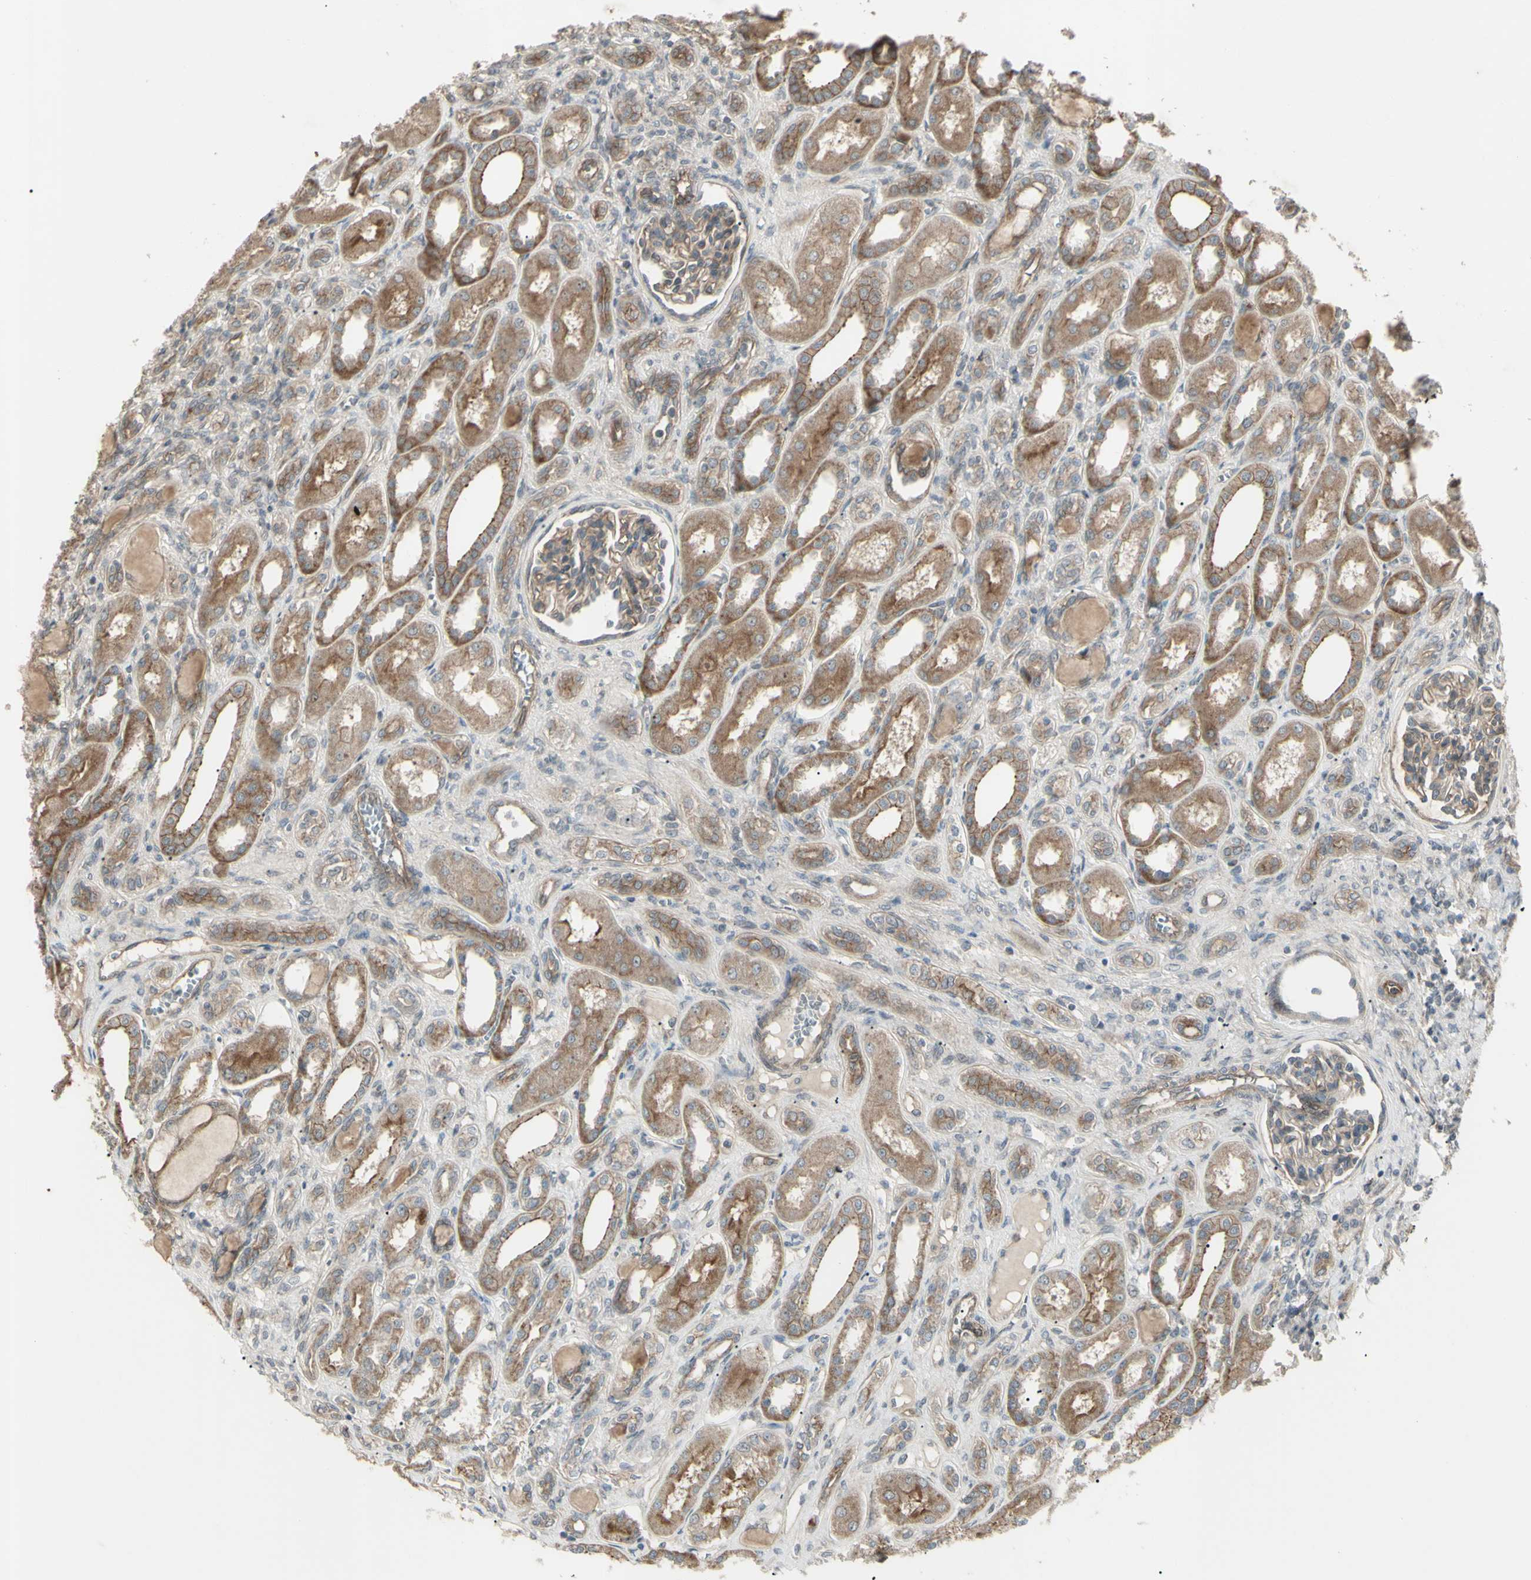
{"staining": {"intensity": "moderate", "quantity": ">75%", "location": "cytoplasmic/membranous"}, "tissue": "kidney", "cell_type": "Cells in glomeruli", "image_type": "normal", "snomed": [{"axis": "morphology", "description": "Normal tissue, NOS"}, {"axis": "topography", "description": "Kidney"}], "caption": "Protein staining of benign kidney displays moderate cytoplasmic/membranous positivity in approximately >75% of cells in glomeruli. Using DAB (brown) and hematoxylin (blue) stains, captured at high magnification using brightfield microscopy.", "gene": "JAG1", "patient": {"sex": "male", "age": 7}}